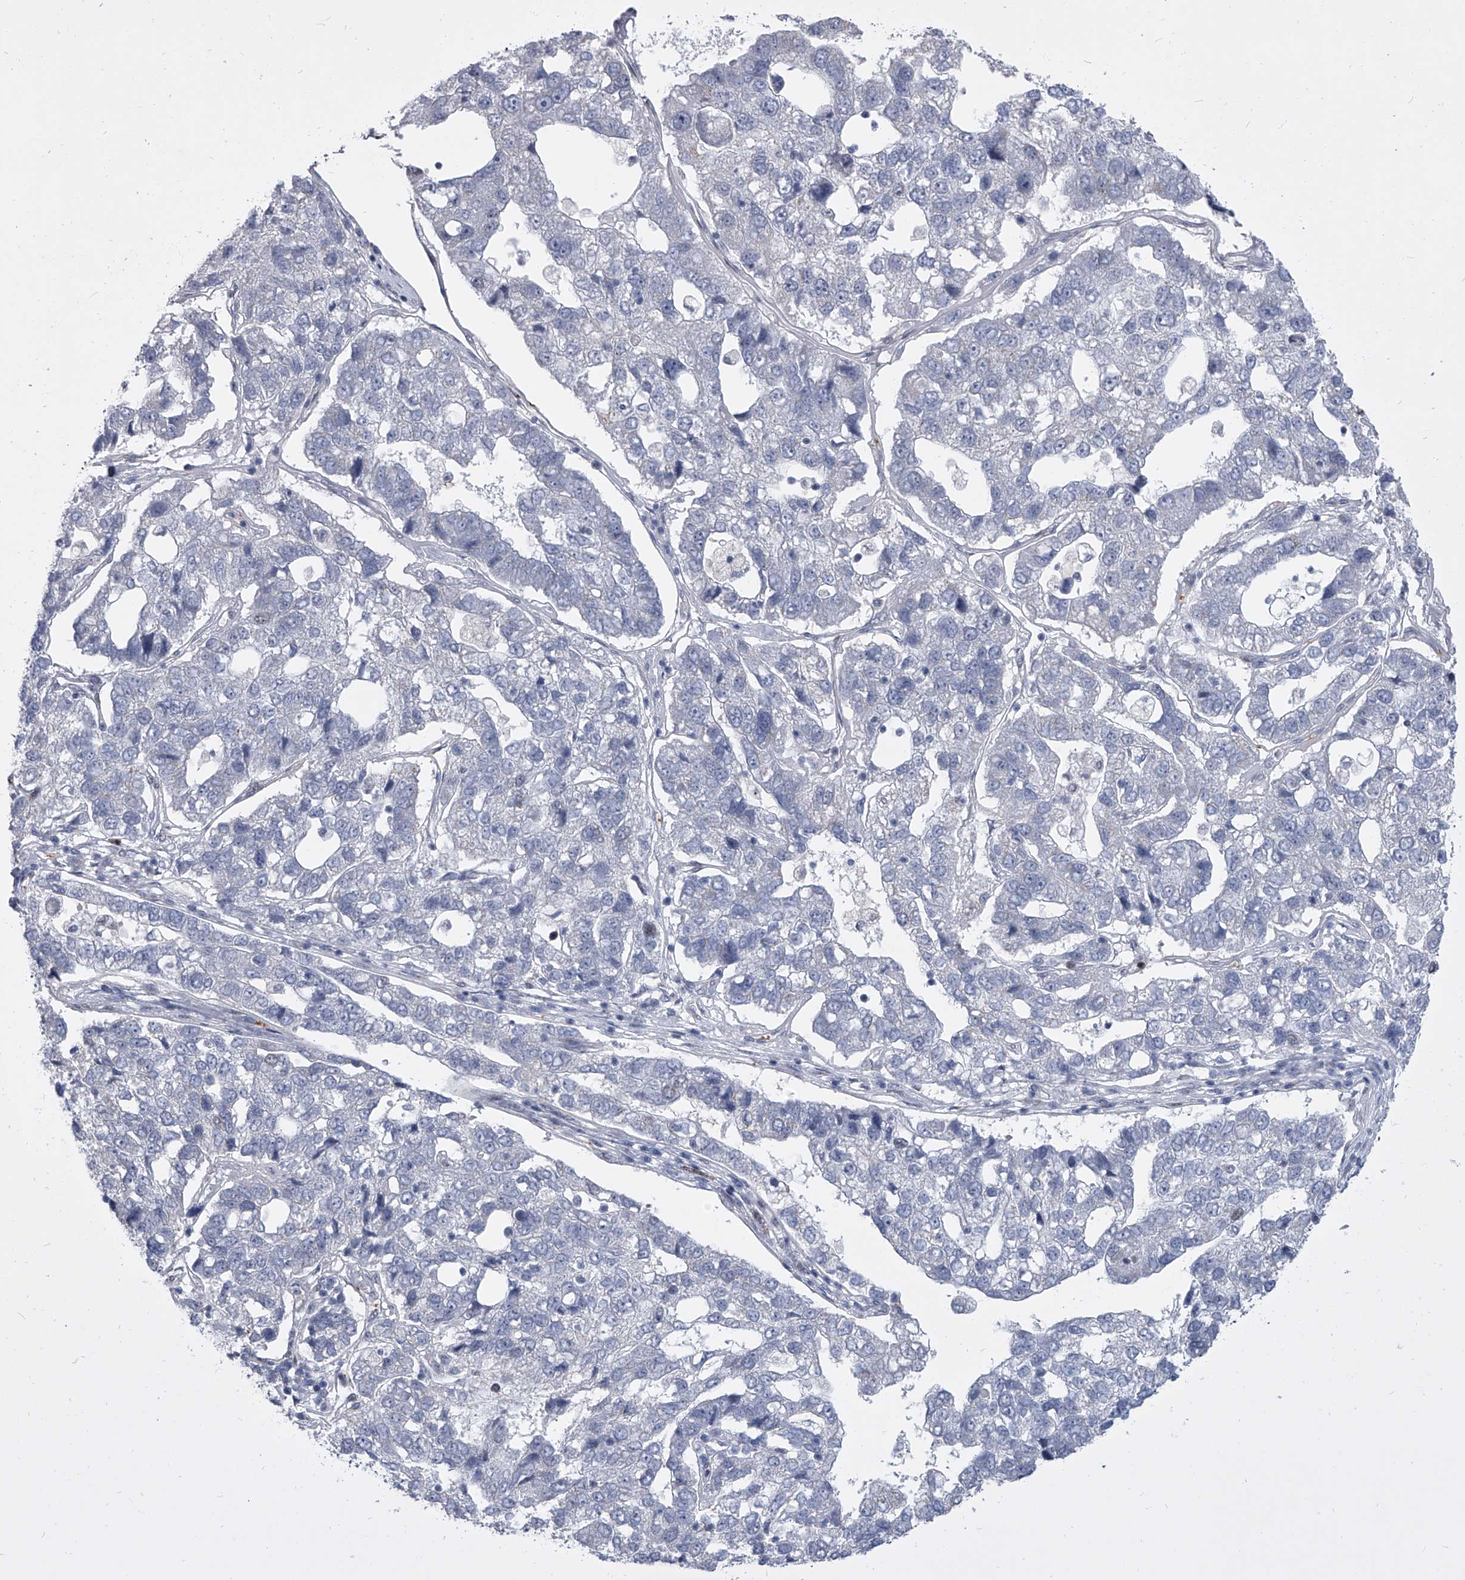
{"staining": {"intensity": "moderate", "quantity": "<25%", "location": "nuclear"}, "tissue": "pancreatic cancer", "cell_type": "Tumor cells", "image_type": "cancer", "snomed": [{"axis": "morphology", "description": "Adenocarcinoma, NOS"}, {"axis": "topography", "description": "Pancreas"}], "caption": "Immunohistochemistry (IHC) histopathology image of pancreatic cancer stained for a protein (brown), which exhibits low levels of moderate nuclear expression in about <25% of tumor cells.", "gene": "EVA1C", "patient": {"sex": "female", "age": 61}}